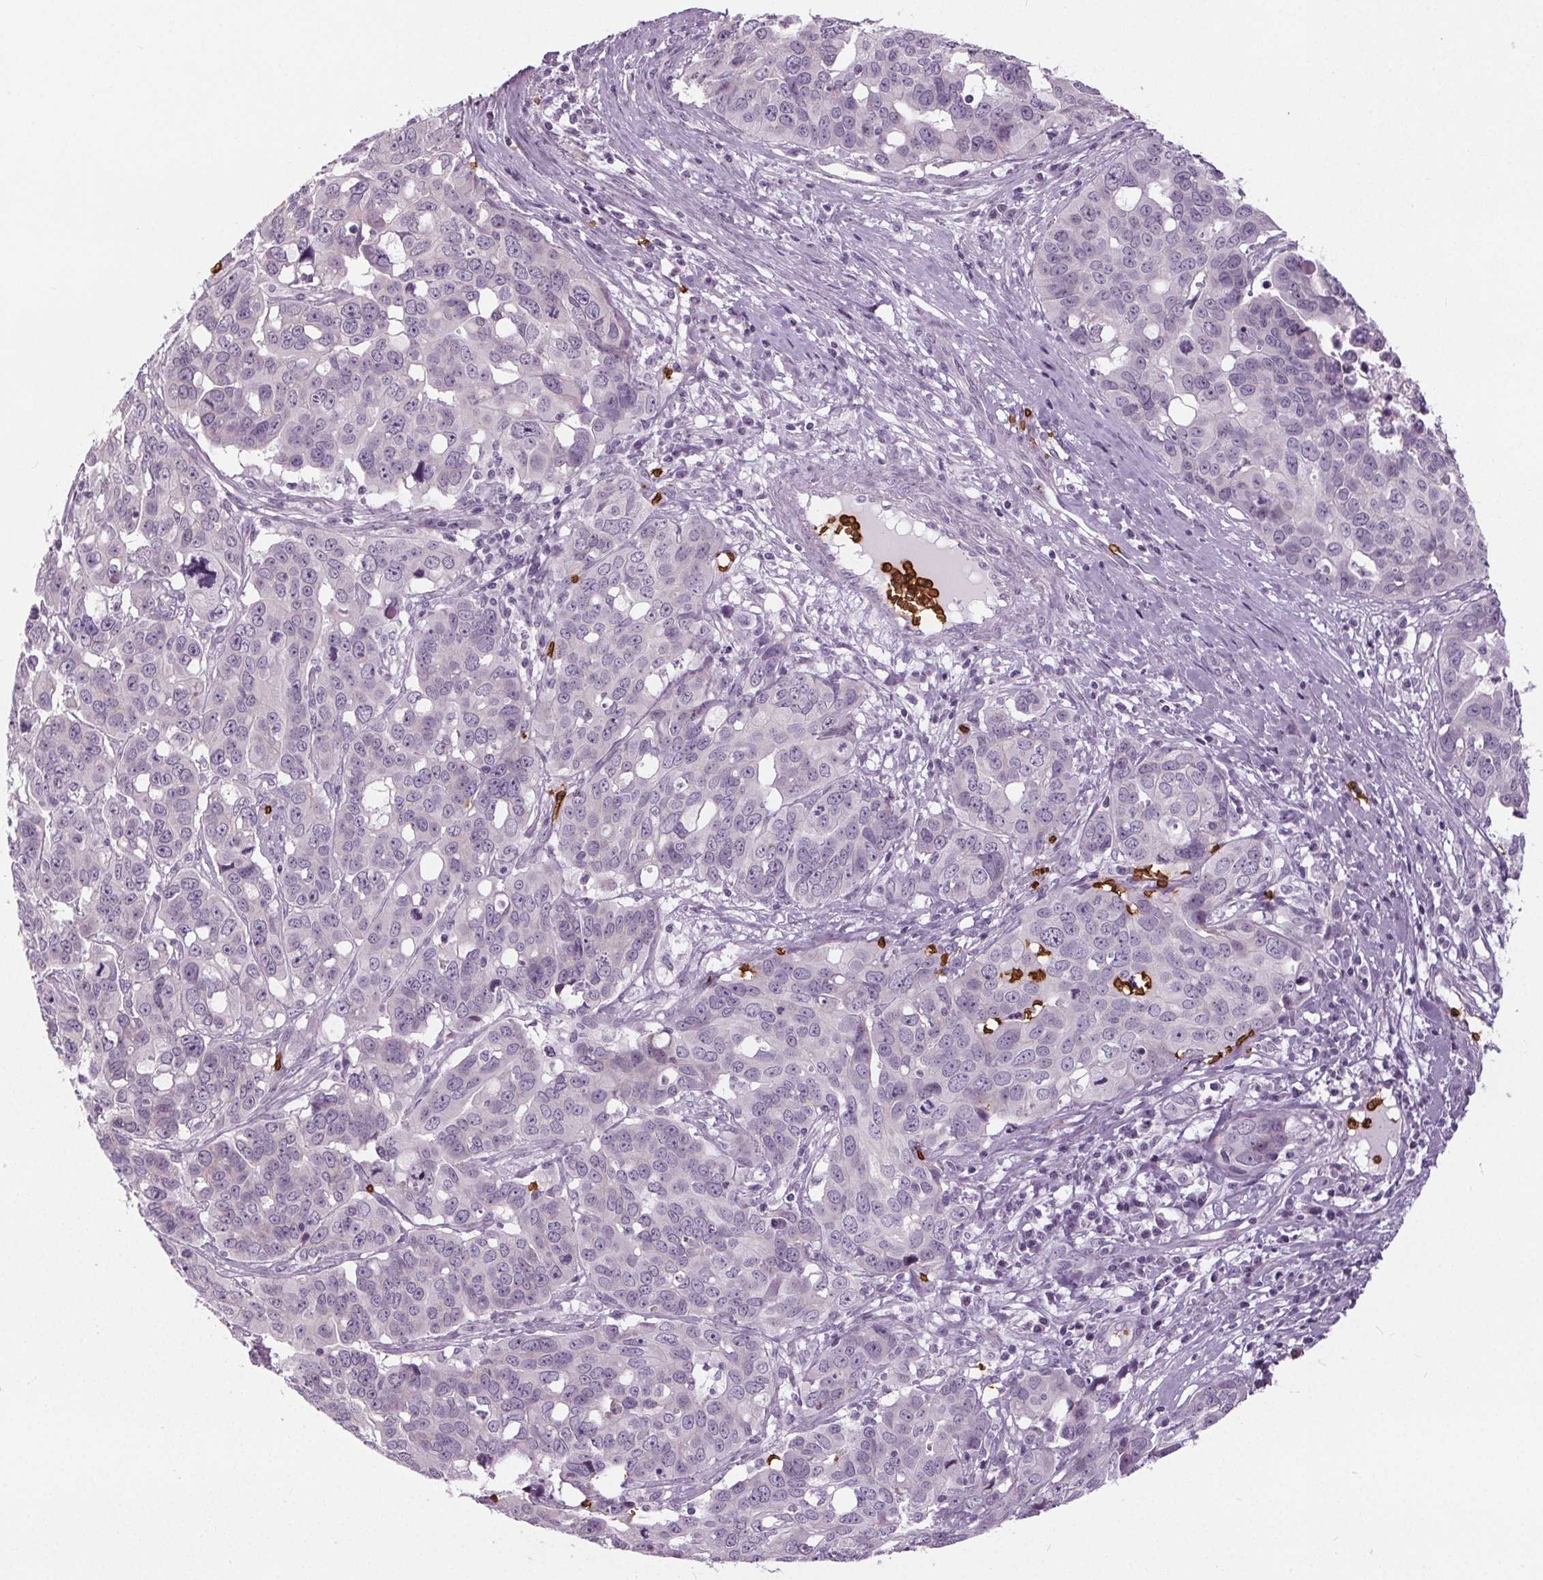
{"staining": {"intensity": "negative", "quantity": "none", "location": "none"}, "tissue": "ovarian cancer", "cell_type": "Tumor cells", "image_type": "cancer", "snomed": [{"axis": "morphology", "description": "Carcinoma, endometroid"}, {"axis": "topography", "description": "Ovary"}], "caption": "This is an immunohistochemistry (IHC) micrograph of human ovarian cancer (endometroid carcinoma). There is no staining in tumor cells.", "gene": "SLC4A1", "patient": {"sex": "female", "age": 78}}